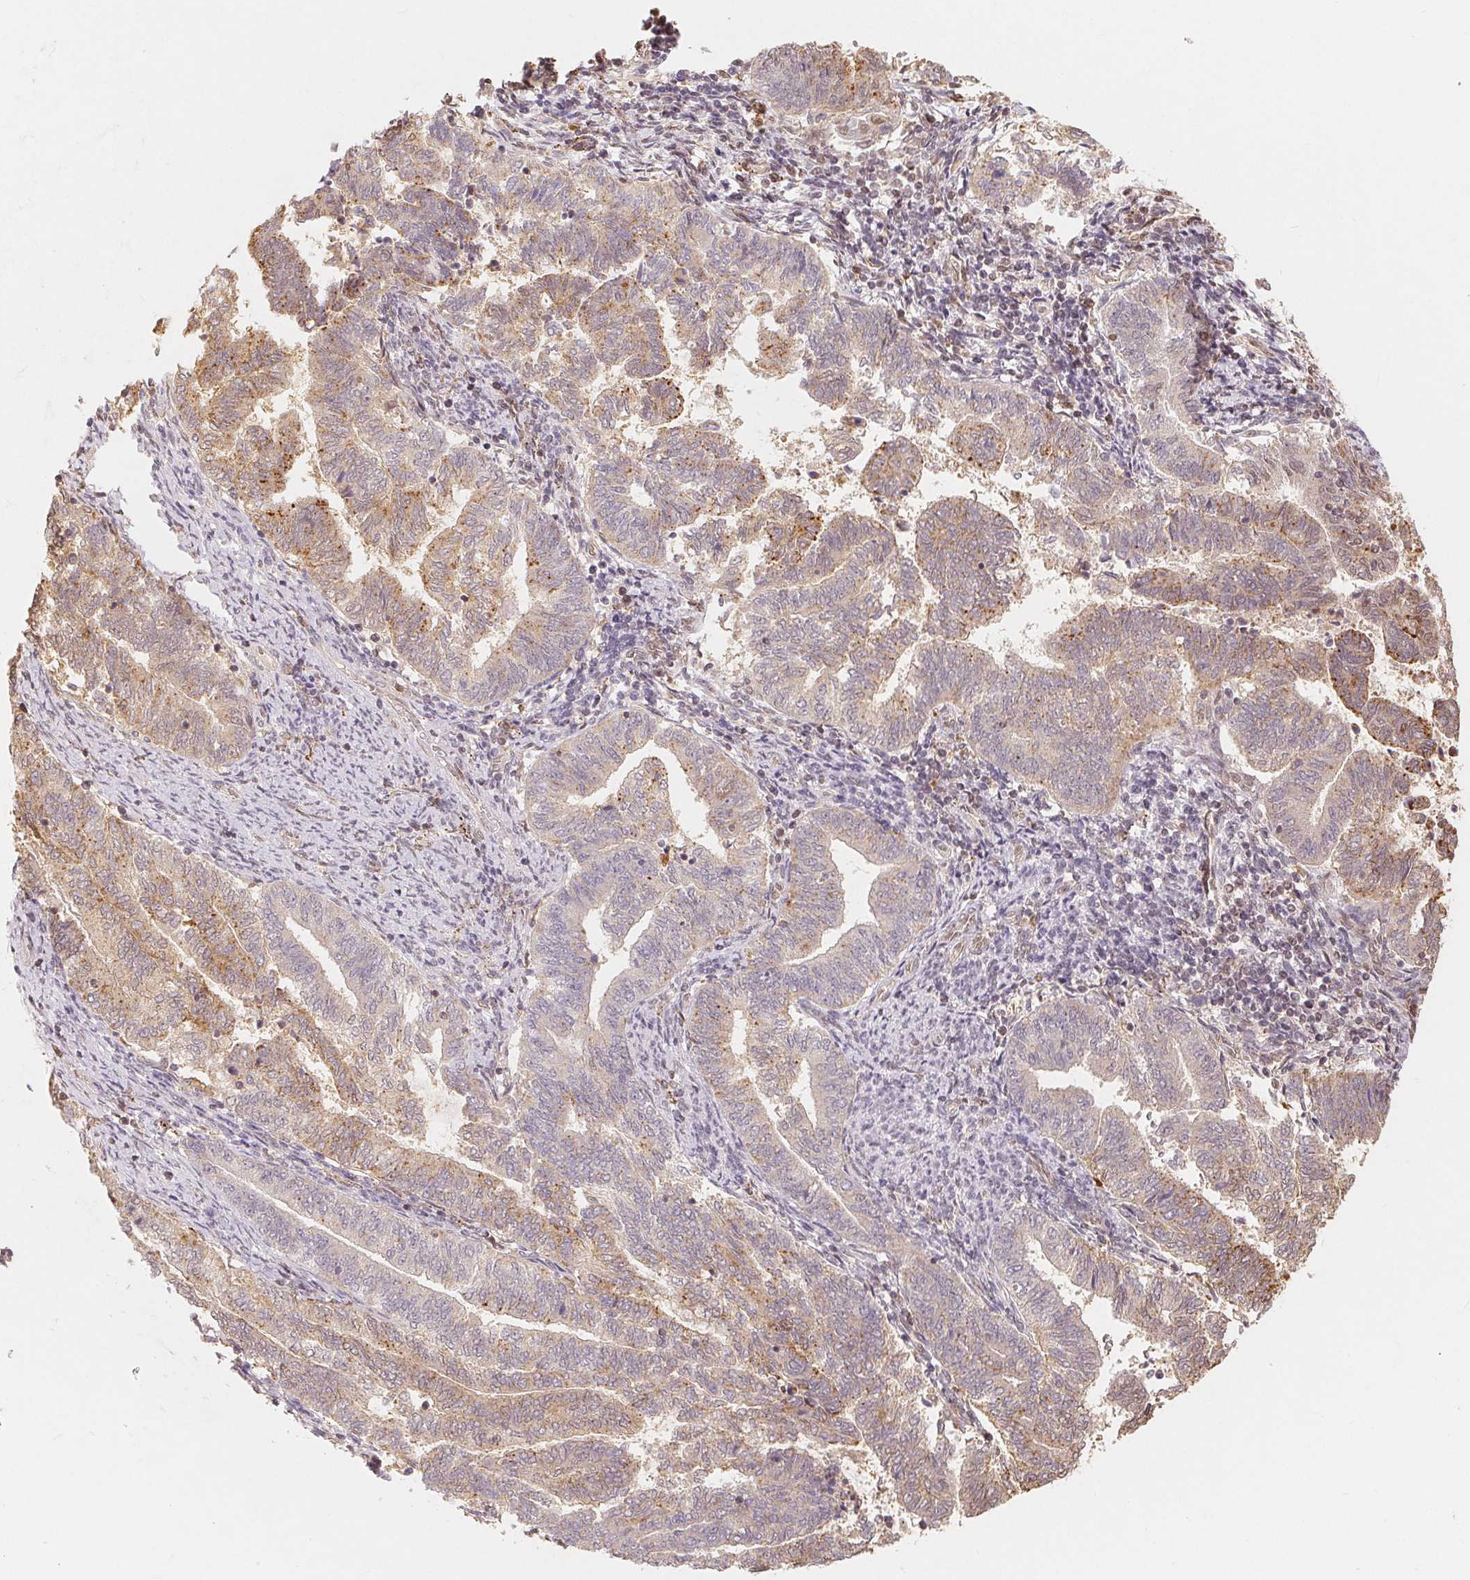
{"staining": {"intensity": "weak", "quantity": "25%-75%", "location": "cytoplasmic/membranous"}, "tissue": "endometrial cancer", "cell_type": "Tumor cells", "image_type": "cancer", "snomed": [{"axis": "morphology", "description": "Adenocarcinoma, NOS"}, {"axis": "topography", "description": "Endometrium"}], "caption": "DAB (3,3'-diaminobenzidine) immunohistochemical staining of endometrial adenocarcinoma demonstrates weak cytoplasmic/membranous protein expression in about 25%-75% of tumor cells.", "gene": "GUSB", "patient": {"sex": "female", "age": 65}}